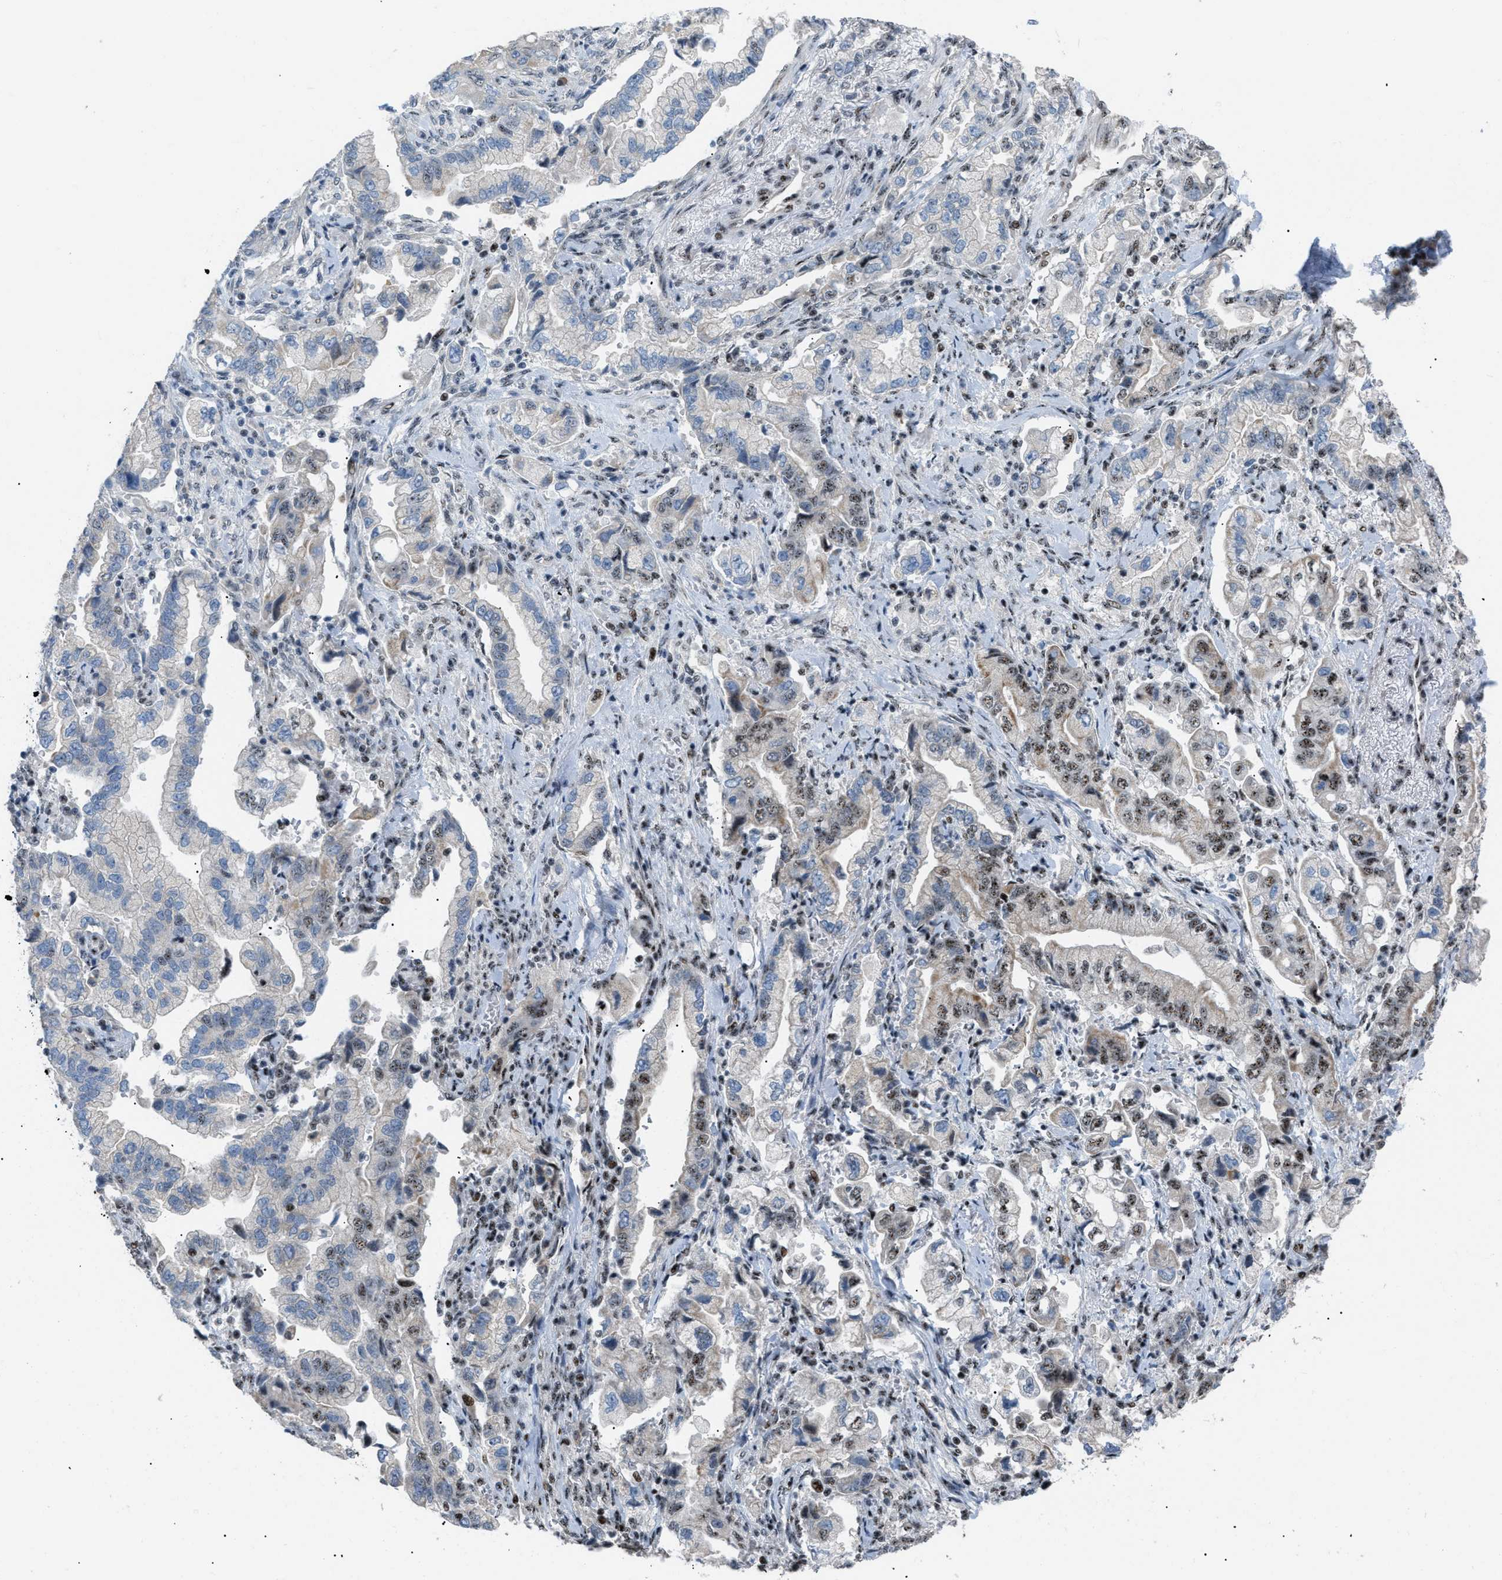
{"staining": {"intensity": "moderate", "quantity": "<25%", "location": "nuclear"}, "tissue": "stomach cancer", "cell_type": "Tumor cells", "image_type": "cancer", "snomed": [{"axis": "morphology", "description": "Normal tissue, NOS"}, {"axis": "morphology", "description": "Adenocarcinoma, NOS"}, {"axis": "topography", "description": "Stomach"}], "caption": "A photomicrograph showing moderate nuclear positivity in approximately <25% of tumor cells in stomach adenocarcinoma, as visualized by brown immunohistochemical staining.", "gene": "CDR2", "patient": {"sex": "male", "age": 62}}